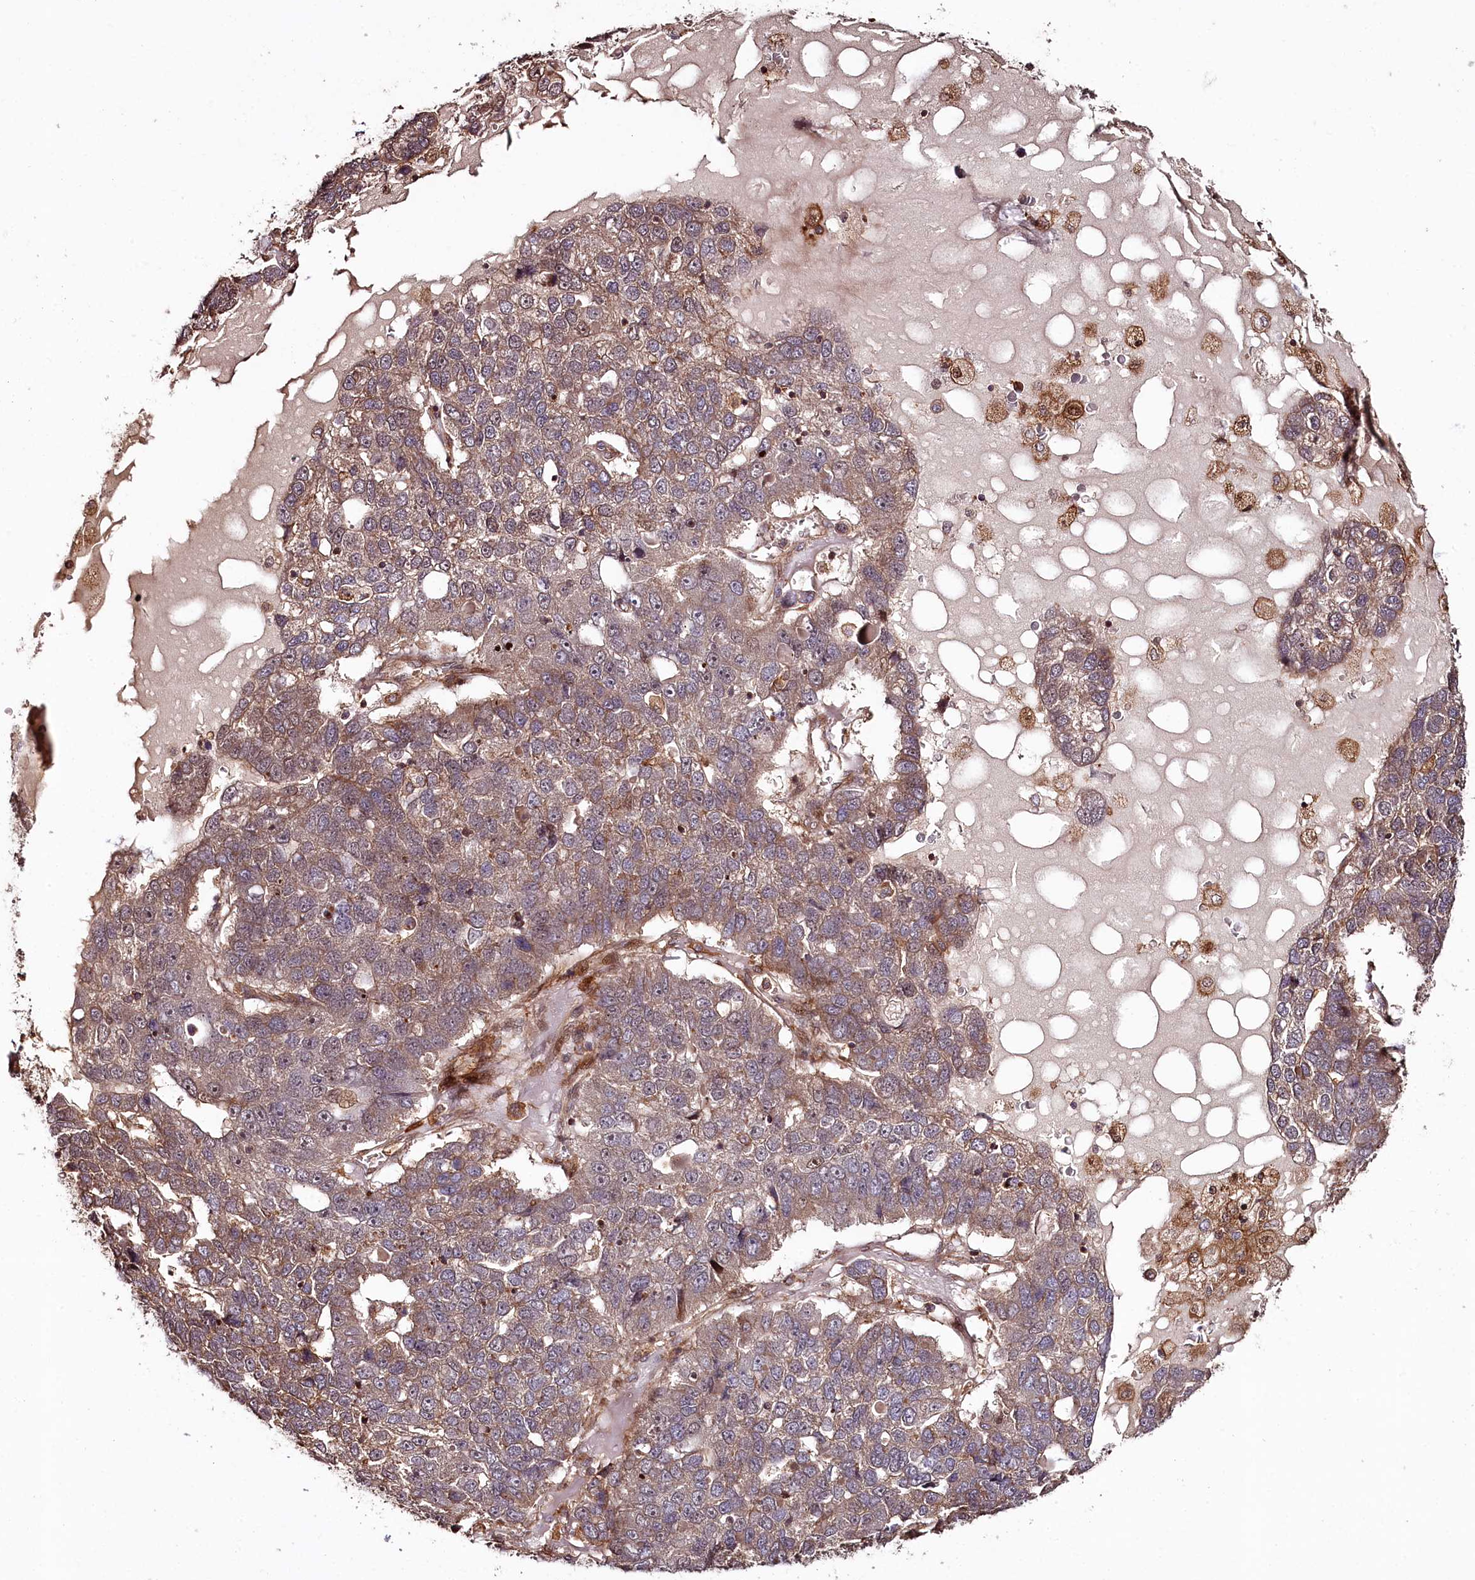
{"staining": {"intensity": "moderate", "quantity": ">75%", "location": "cytoplasmic/membranous"}, "tissue": "pancreatic cancer", "cell_type": "Tumor cells", "image_type": "cancer", "snomed": [{"axis": "morphology", "description": "Adenocarcinoma, NOS"}, {"axis": "topography", "description": "Pancreas"}], "caption": "The photomicrograph displays staining of adenocarcinoma (pancreatic), revealing moderate cytoplasmic/membranous protein positivity (brown color) within tumor cells. (brown staining indicates protein expression, while blue staining denotes nuclei).", "gene": "KIF14", "patient": {"sex": "female", "age": 61}}